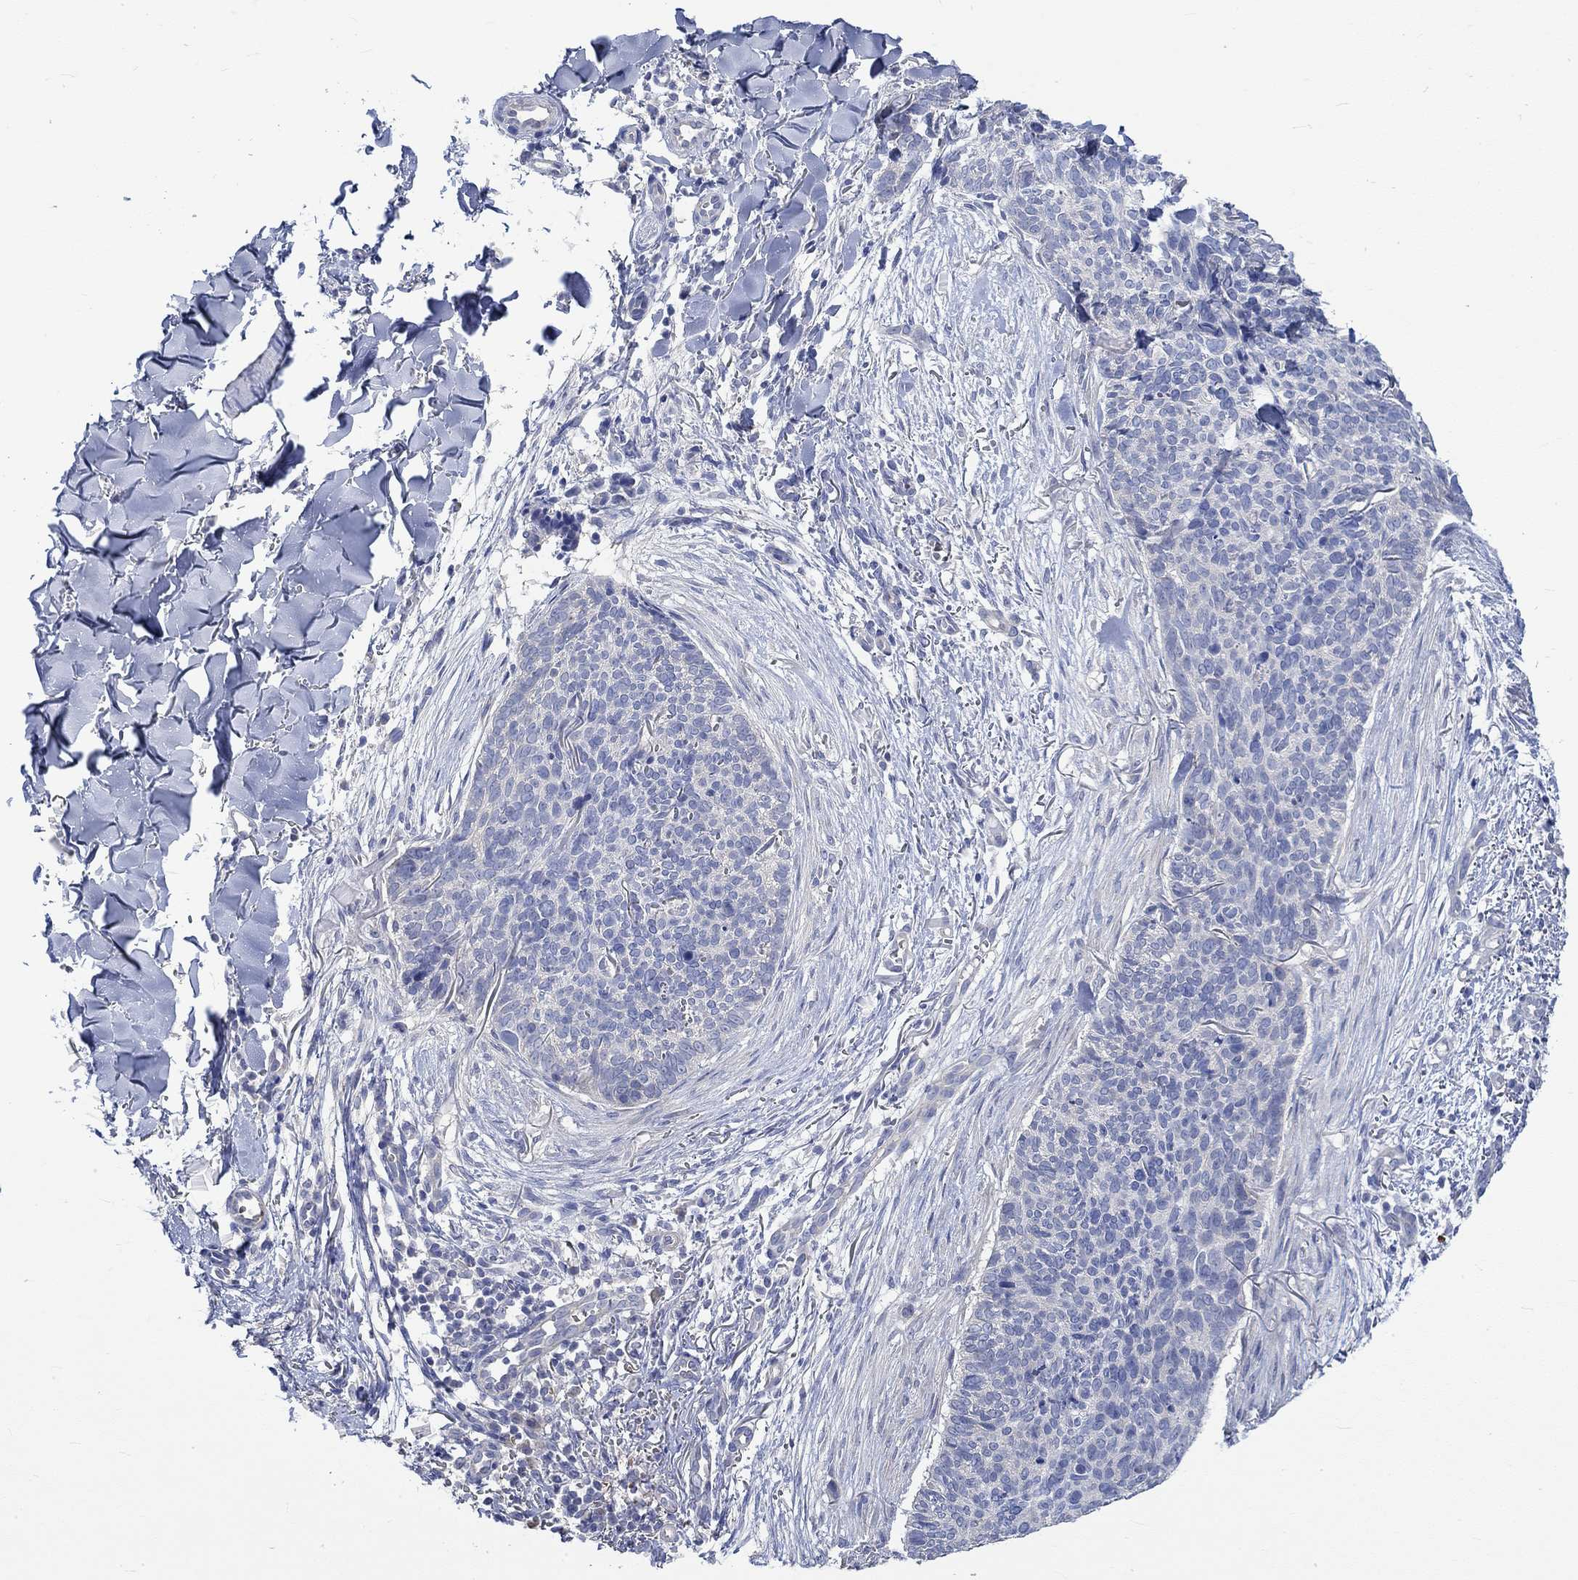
{"staining": {"intensity": "negative", "quantity": "none", "location": "none"}, "tissue": "skin cancer", "cell_type": "Tumor cells", "image_type": "cancer", "snomed": [{"axis": "morphology", "description": "Basal cell carcinoma"}, {"axis": "topography", "description": "Skin"}], "caption": "Skin cancer (basal cell carcinoma) was stained to show a protein in brown. There is no significant positivity in tumor cells.", "gene": "KCNA1", "patient": {"sex": "male", "age": 64}}